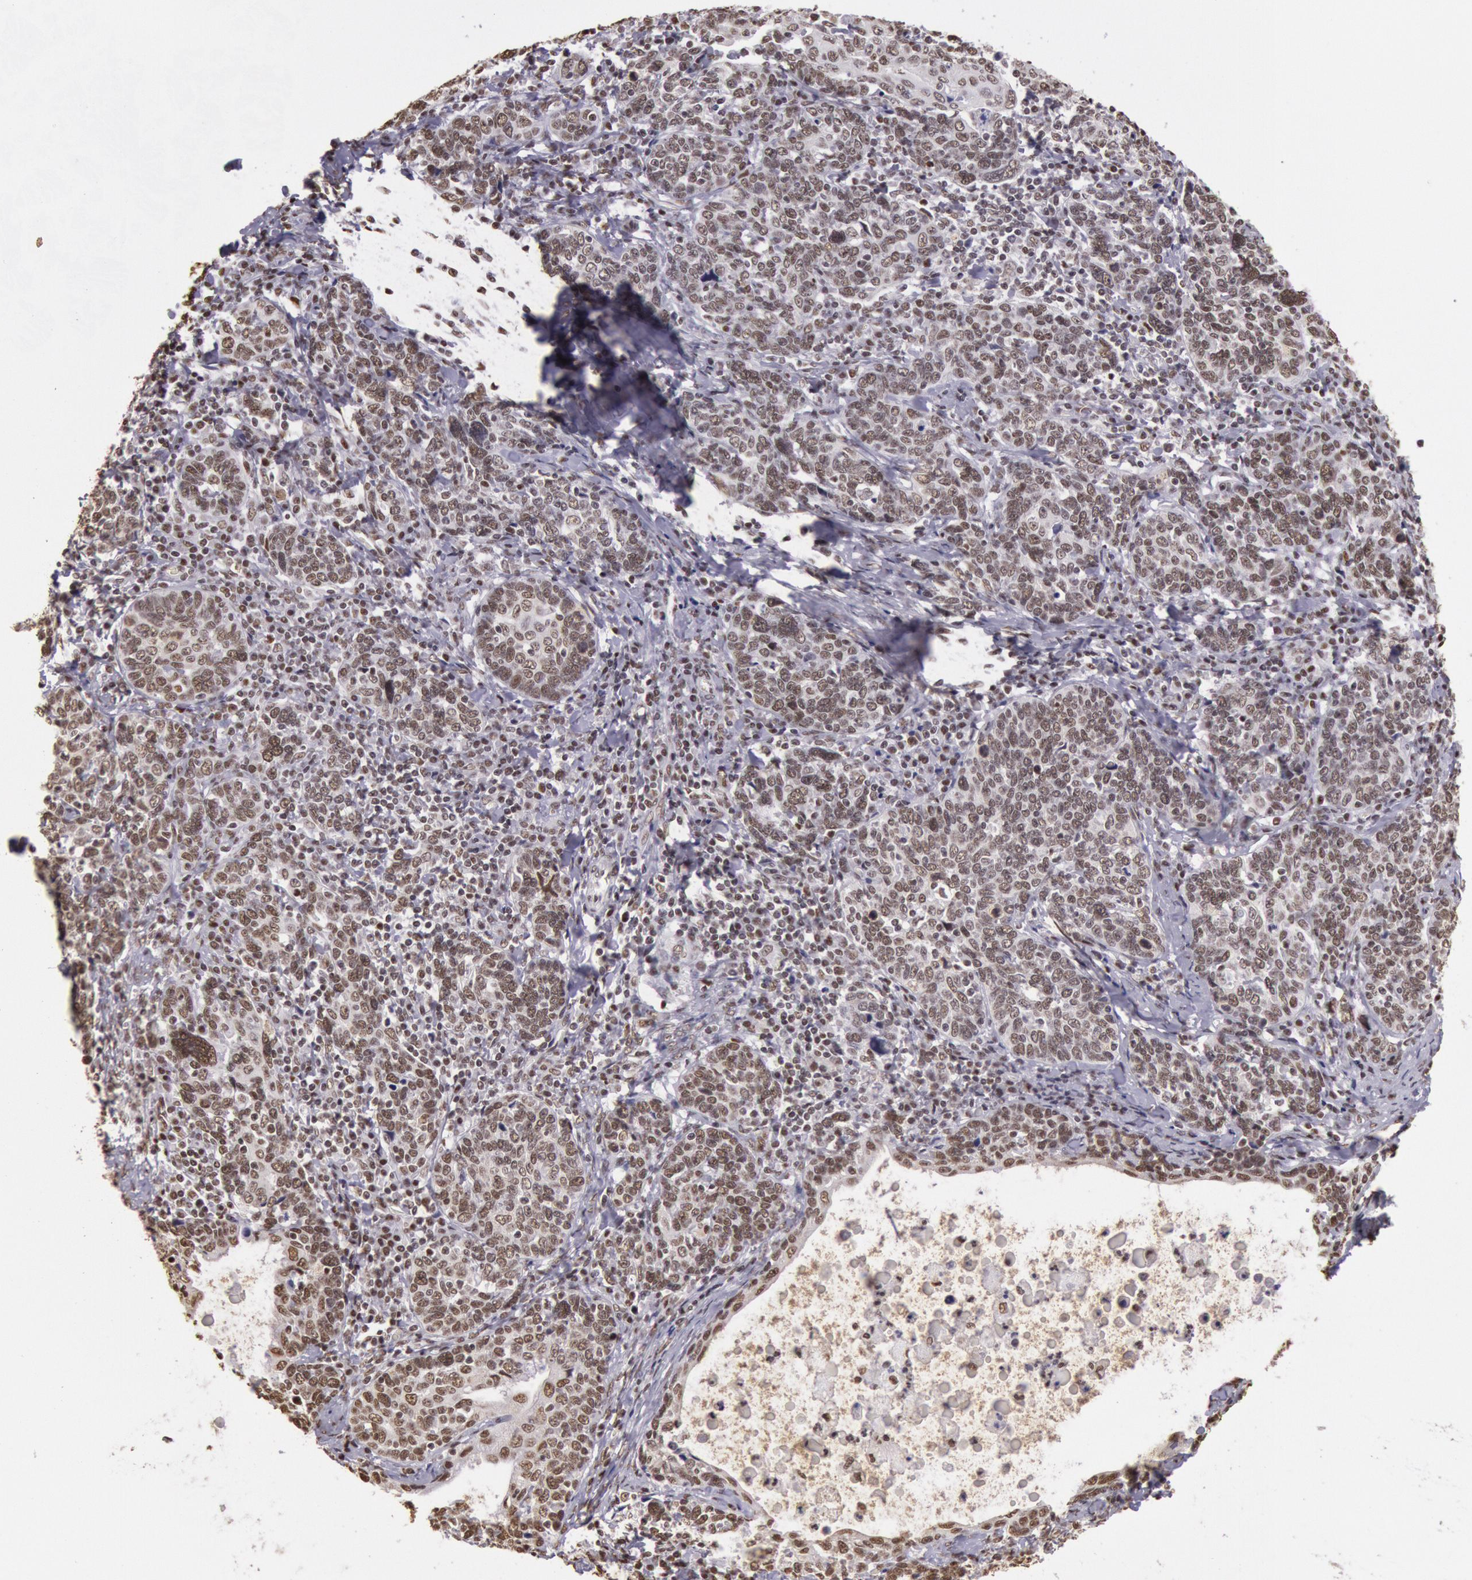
{"staining": {"intensity": "moderate", "quantity": ">75%", "location": "nuclear"}, "tissue": "cervical cancer", "cell_type": "Tumor cells", "image_type": "cancer", "snomed": [{"axis": "morphology", "description": "Squamous cell carcinoma, NOS"}, {"axis": "topography", "description": "Cervix"}], "caption": "Human cervical cancer stained with a protein marker shows moderate staining in tumor cells.", "gene": "HNRNPH2", "patient": {"sex": "female", "age": 41}}